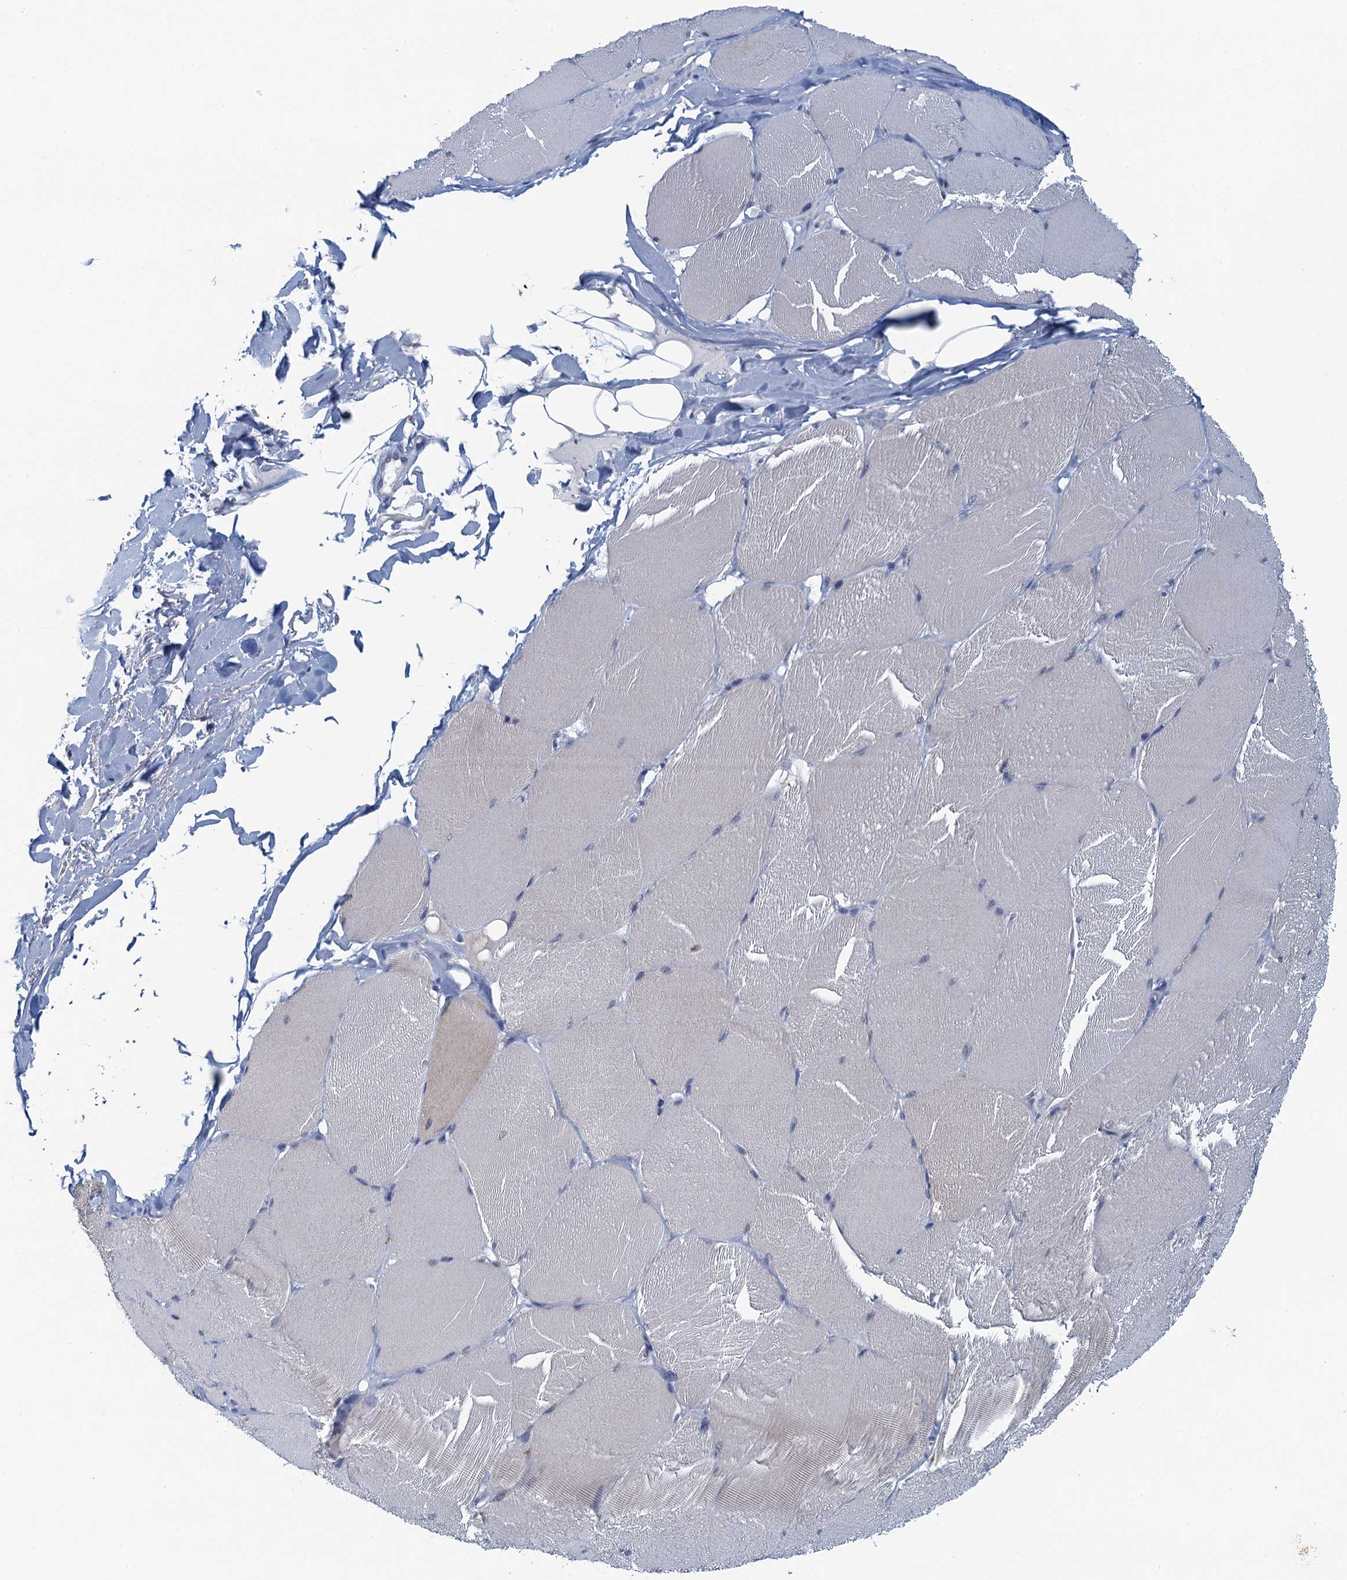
{"staining": {"intensity": "negative", "quantity": "none", "location": "none"}, "tissue": "skeletal muscle", "cell_type": "Myocytes", "image_type": "normal", "snomed": [{"axis": "morphology", "description": "Normal tissue, NOS"}, {"axis": "topography", "description": "Skin"}, {"axis": "topography", "description": "Skeletal muscle"}], "caption": "Myocytes show no significant expression in unremarkable skeletal muscle. (IHC, brightfield microscopy, high magnification).", "gene": "C16orf95", "patient": {"sex": "male", "age": 83}}